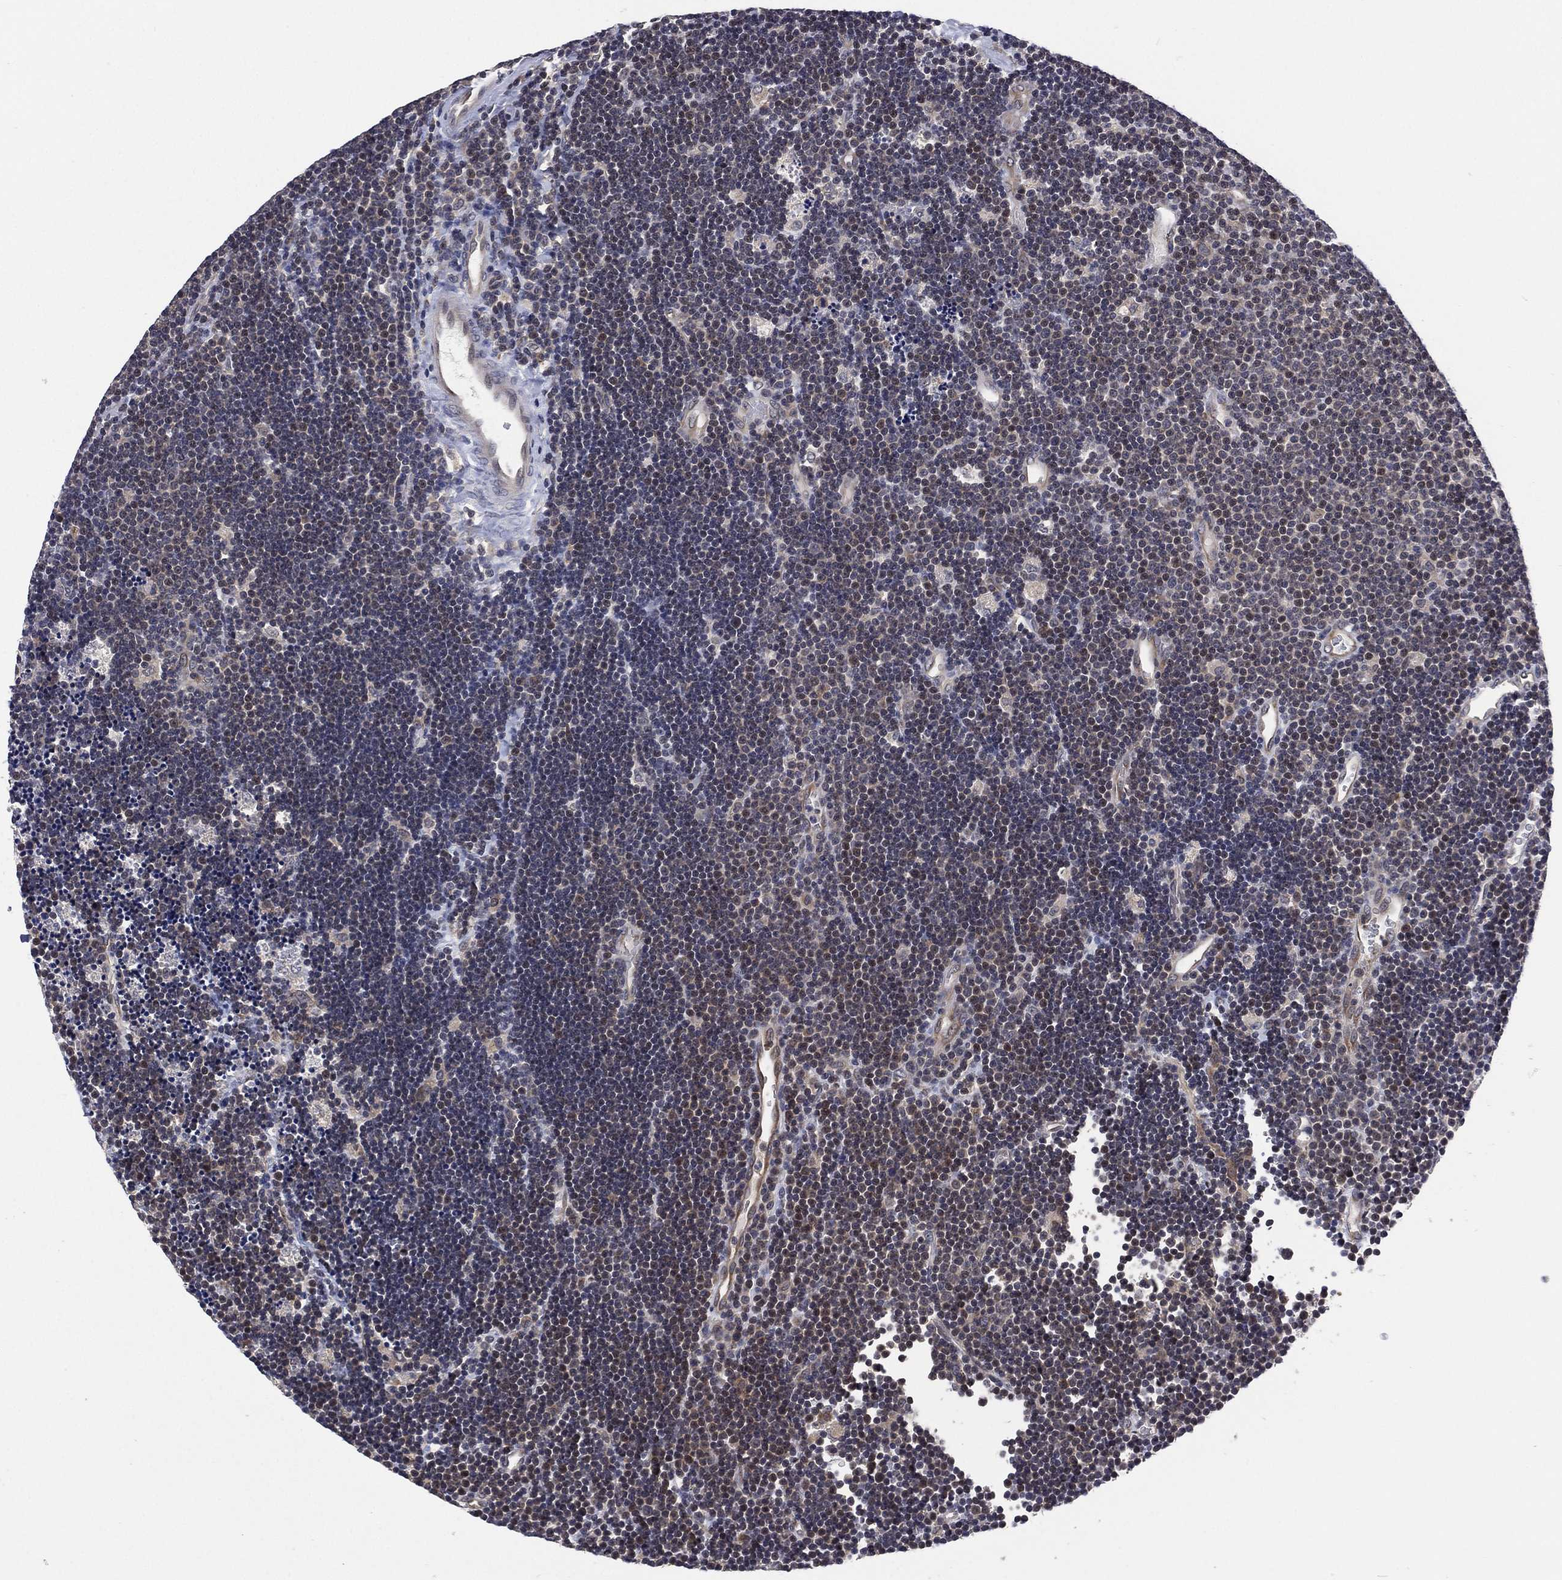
{"staining": {"intensity": "moderate", "quantity": "<25%", "location": "nuclear"}, "tissue": "lymphoma", "cell_type": "Tumor cells", "image_type": "cancer", "snomed": [{"axis": "morphology", "description": "Malignant lymphoma, non-Hodgkin's type, Low grade"}, {"axis": "topography", "description": "Brain"}], "caption": "This histopathology image demonstrates immunohistochemistry (IHC) staining of lymphoma, with low moderate nuclear staining in approximately <25% of tumor cells.", "gene": "SELENOO", "patient": {"sex": "female", "age": 66}}